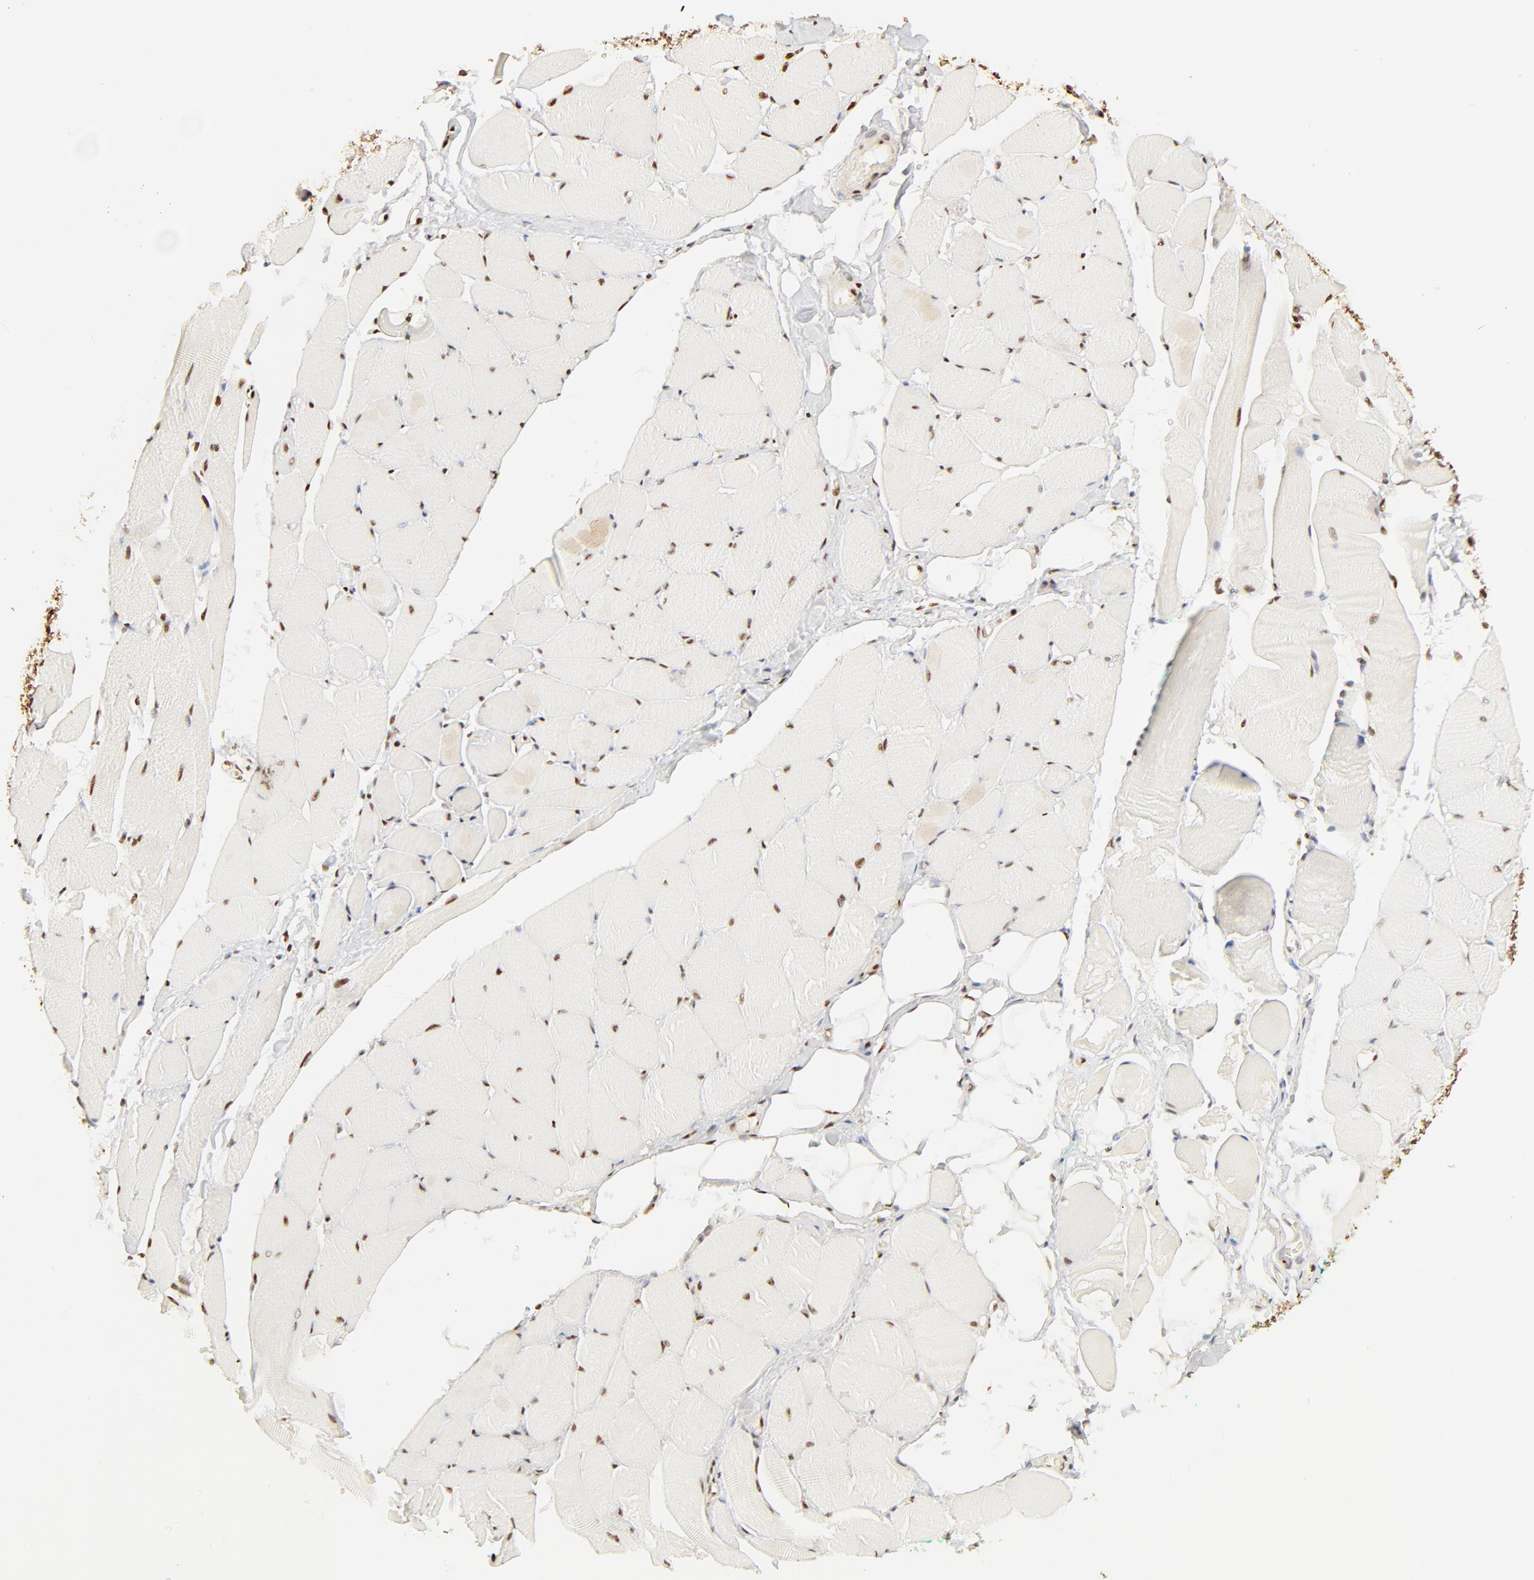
{"staining": {"intensity": "strong", "quantity": "25%-75%", "location": "nuclear"}, "tissue": "skeletal muscle", "cell_type": "Myocytes", "image_type": "normal", "snomed": [{"axis": "morphology", "description": "Normal tissue, NOS"}, {"axis": "topography", "description": "Skeletal muscle"}, {"axis": "topography", "description": "Peripheral nerve tissue"}], "caption": "A photomicrograph of human skeletal muscle stained for a protein exhibits strong nuclear brown staining in myocytes.", "gene": "FAM50A", "patient": {"sex": "female", "age": 84}}